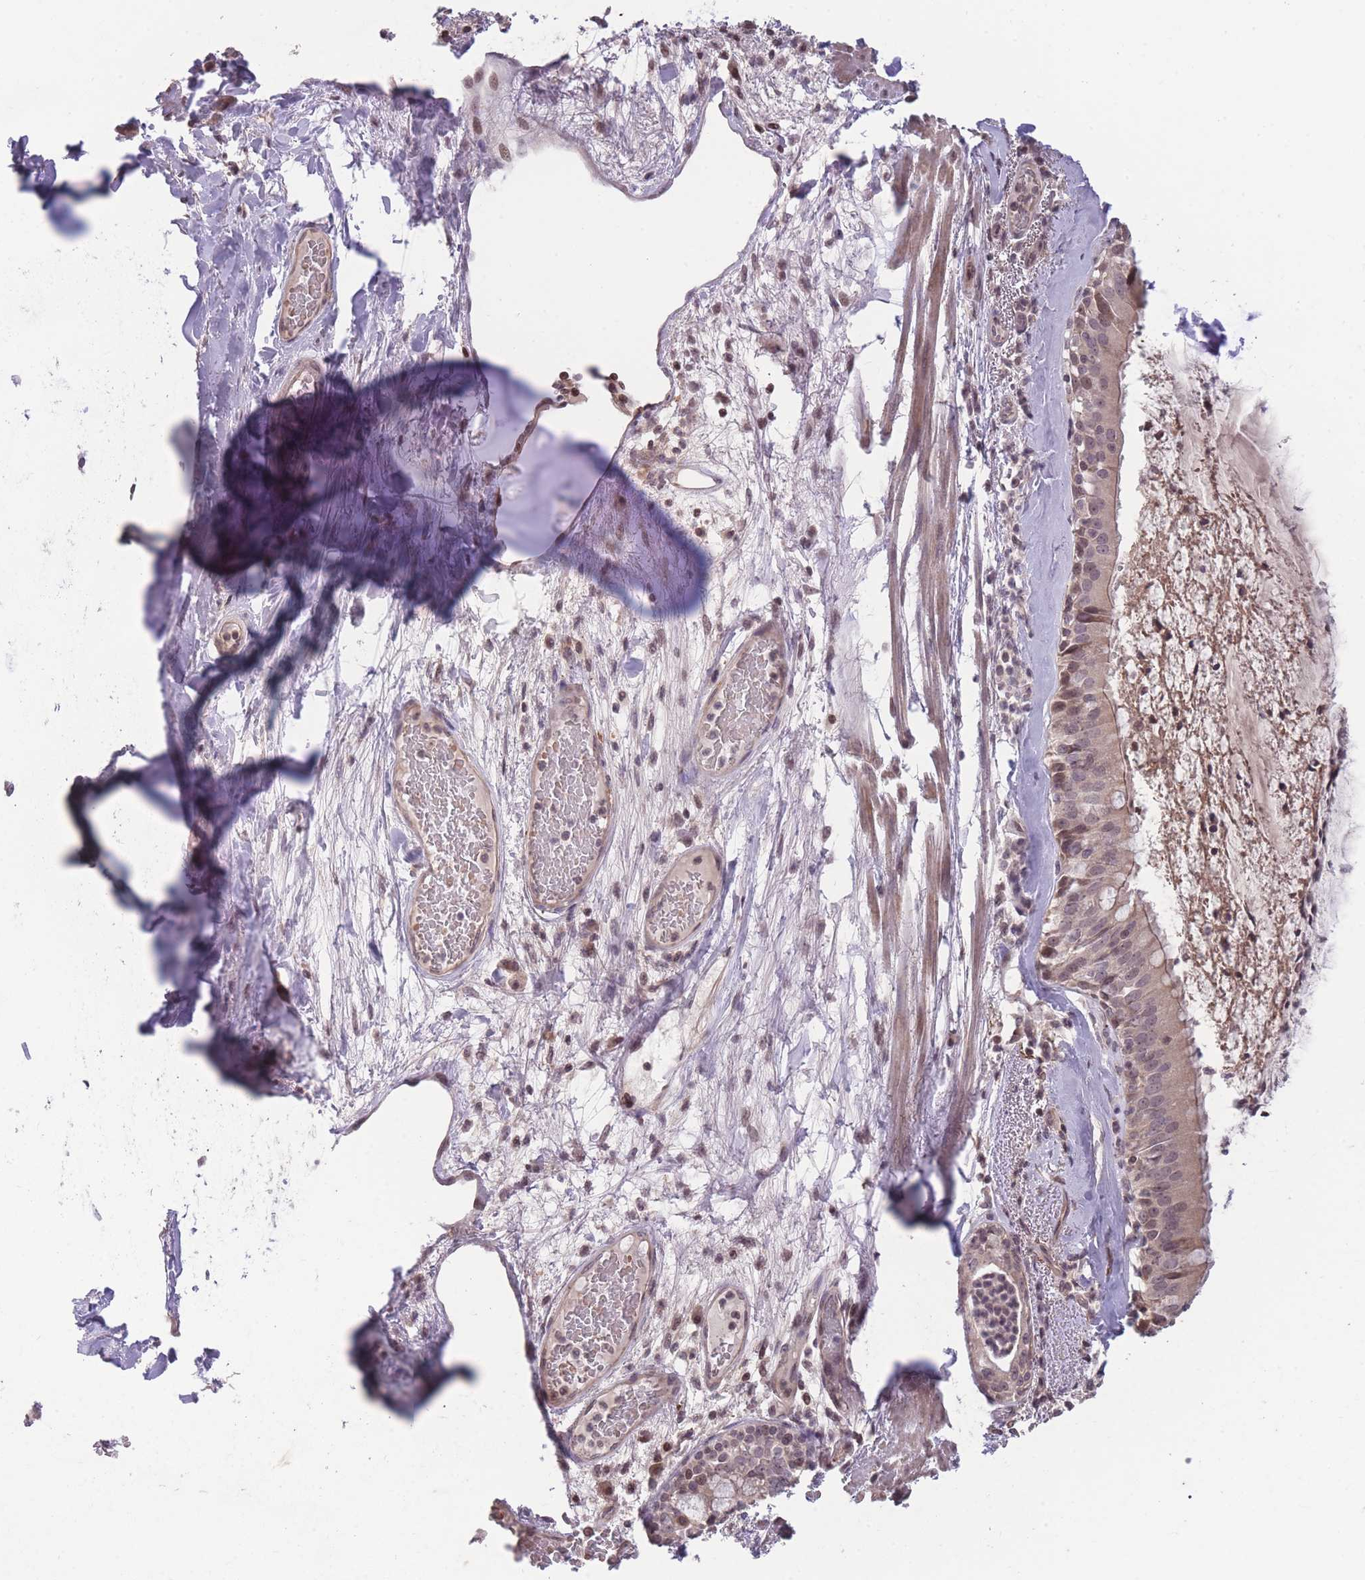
{"staining": {"intensity": "moderate", "quantity": "25%-75%", "location": "cytoplasmic/membranous,nuclear"}, "tissue": "bronchus", "cell_type": "Respiratory epithelial cells", "image_type": "normal", "snomed": [{"axis": "morphology", "description": "Normal tissue, NOS"}, {"axis": "topography", "description": "Cartilage tissue"}, {"axis": "topography", "description": "Bronchus"}], "caption": "Immunohistochemical staining of normal human bronchus reveals 25%-75% levels of moderate cytoplasmic/membranous,nuclear protein staining in about 25%-75% of respiratory epithelial cells. Using DAB (3,3'-diaminobenzidine) (brown) and hematoxylin (blue) stains, captured at high magnification using brightfield microscopy.", "gene": "GGT5", "patient": {"sex": "male", "age": 63}}